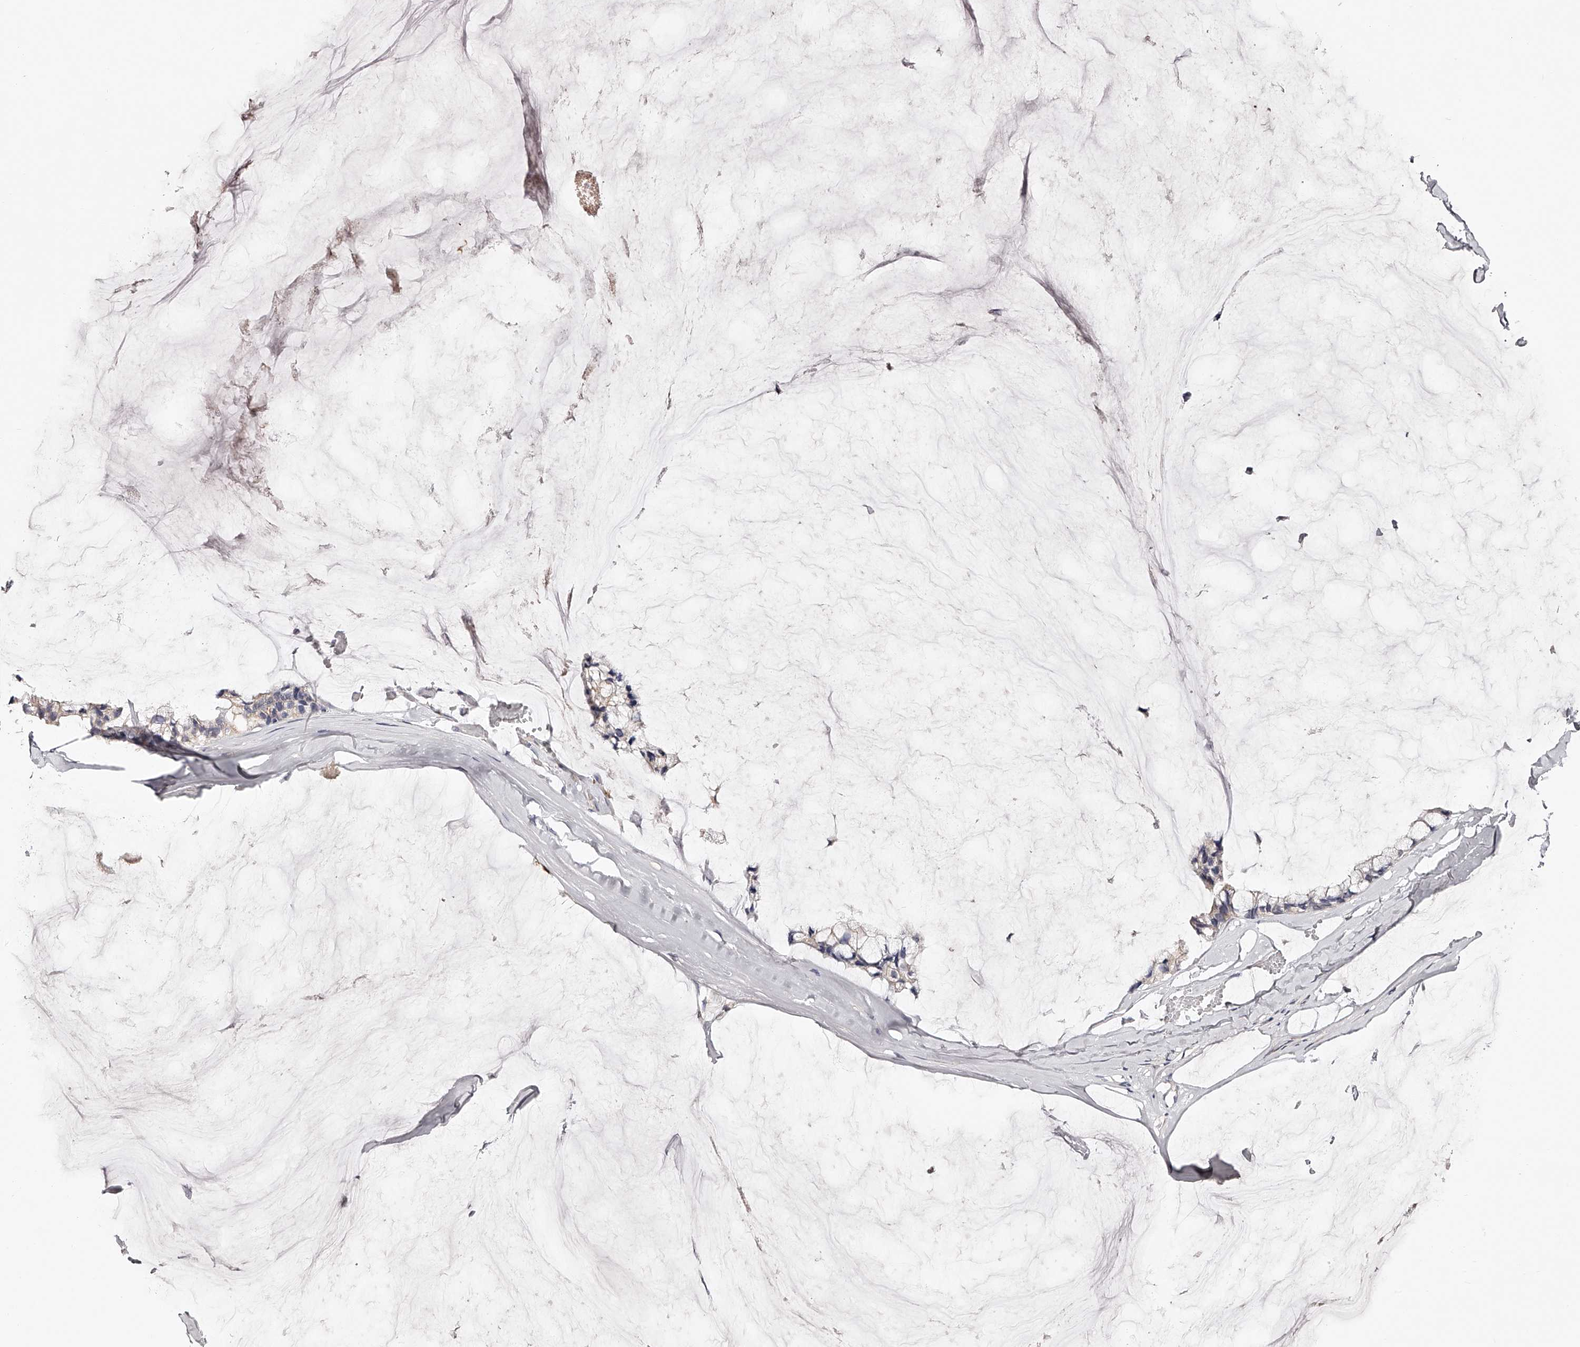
{"staining": {"intensity": "negative", "quantity": "none", "location": "none"}, "tissue": "ovarian cancer", "cell_type": "Tumor cells", "image_type": "cancer", "snomed": [{"axis": "morphology", "description": "Cystadenocarcinoma, mucinous, NOS"}, {"axis": "topography", "description": "Ovary"}], "caption": "Tumor cells are negative for brown protein staining in ovarian cancer (mucinous cystadenocarcinoma).", "gene": "USP21", "patient": {"sex": "female", "age": 39}}